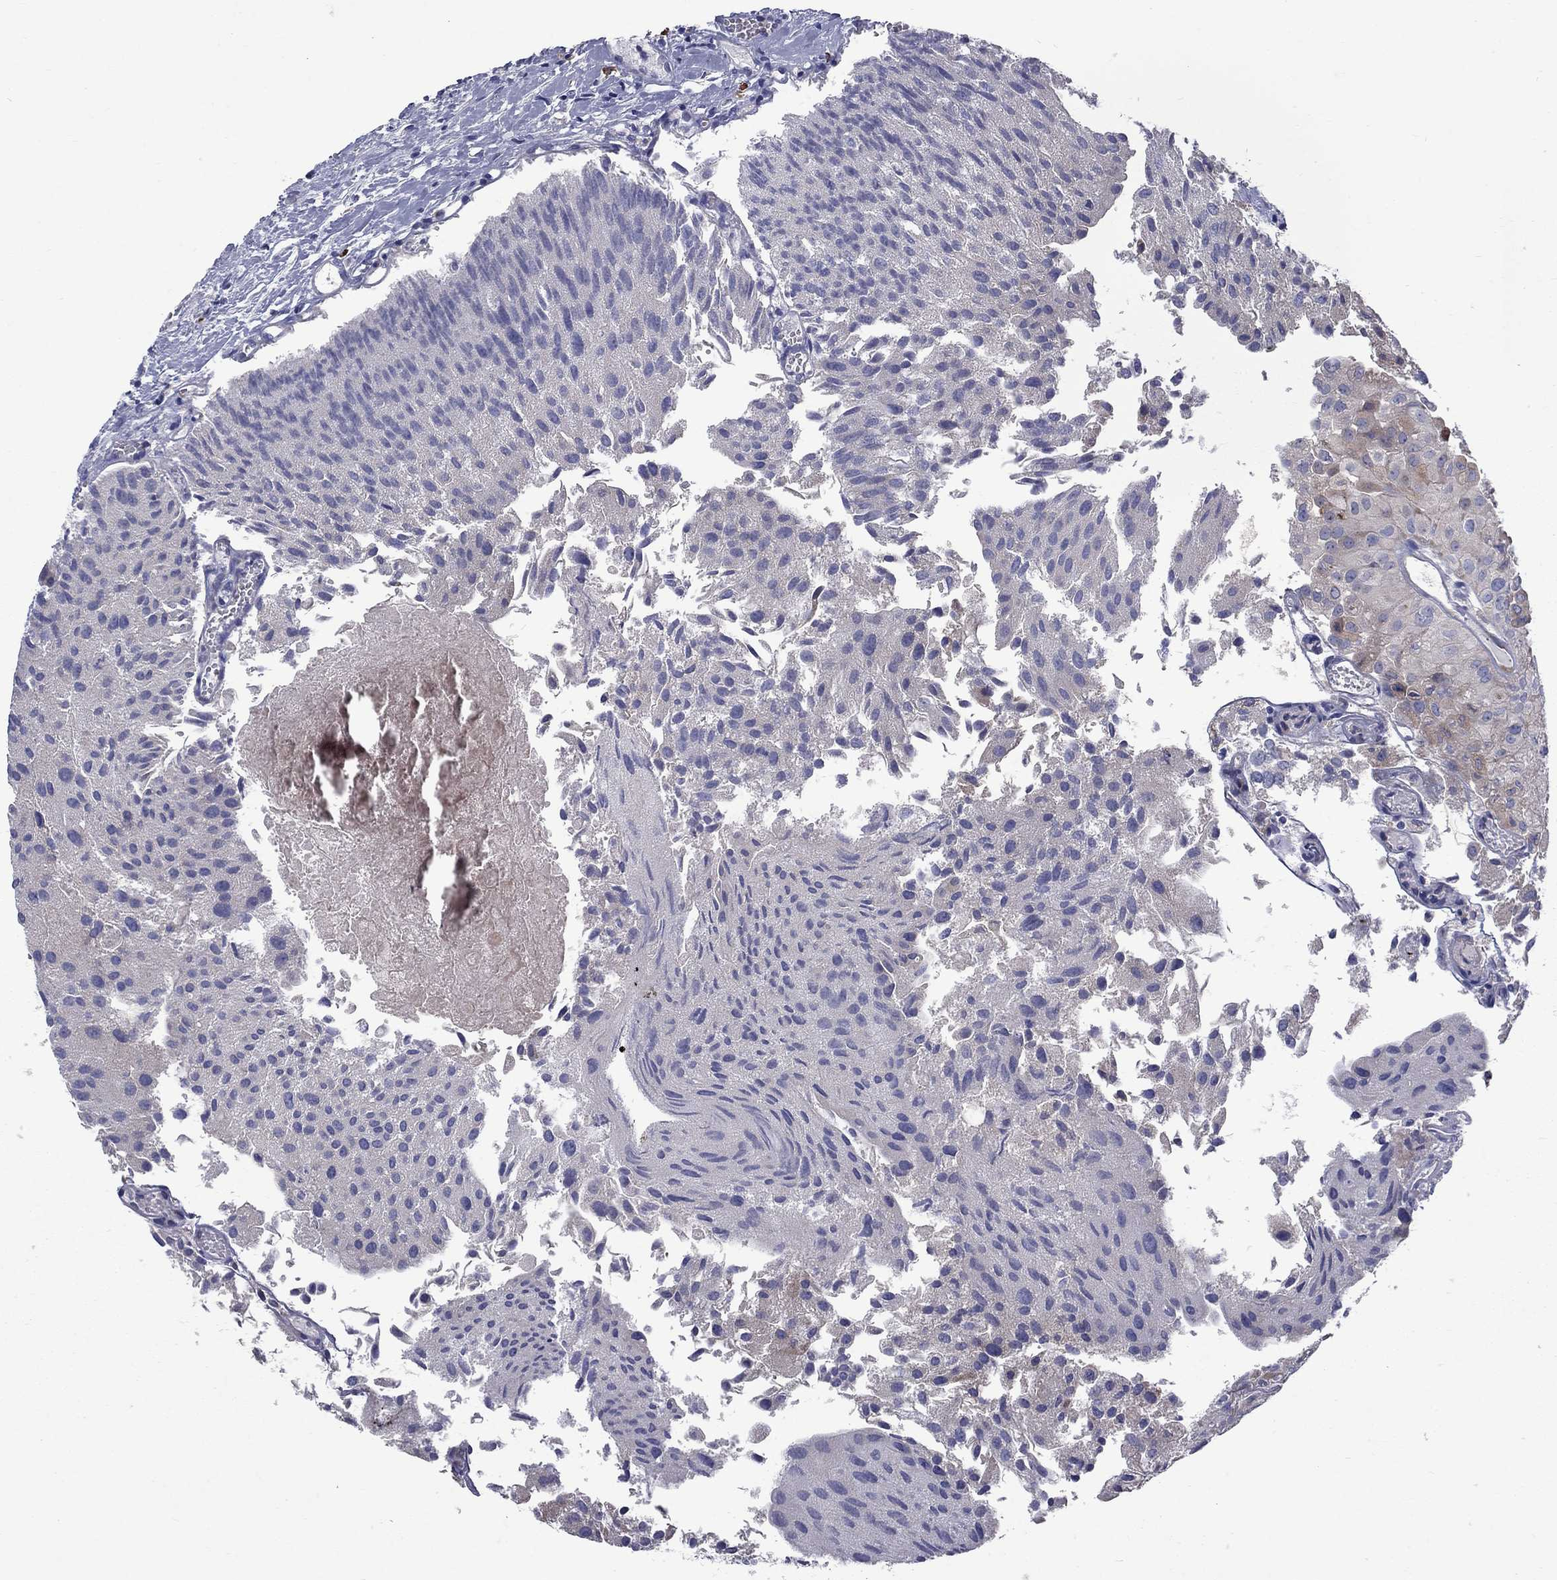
{"staining": {"intensity": "weak", "quantity": "<25%", "location": "cytoplasmic/membranous"}, "tissue": "urothelial cancer", "cell_type": "Tumor cells", "image_type": "cancer", "snomed": [{"axis": "morphology", "description": "Urothelial carcinoma, Low grade"}, {"axis": "topography", "description": "Urinary bladder"}], "caption": "Protein analysis of urothelial cancer exhibits no significant staining in tumor cells.", "gene": "ASNS", "patient": {"sex": "female", "age": 78}}